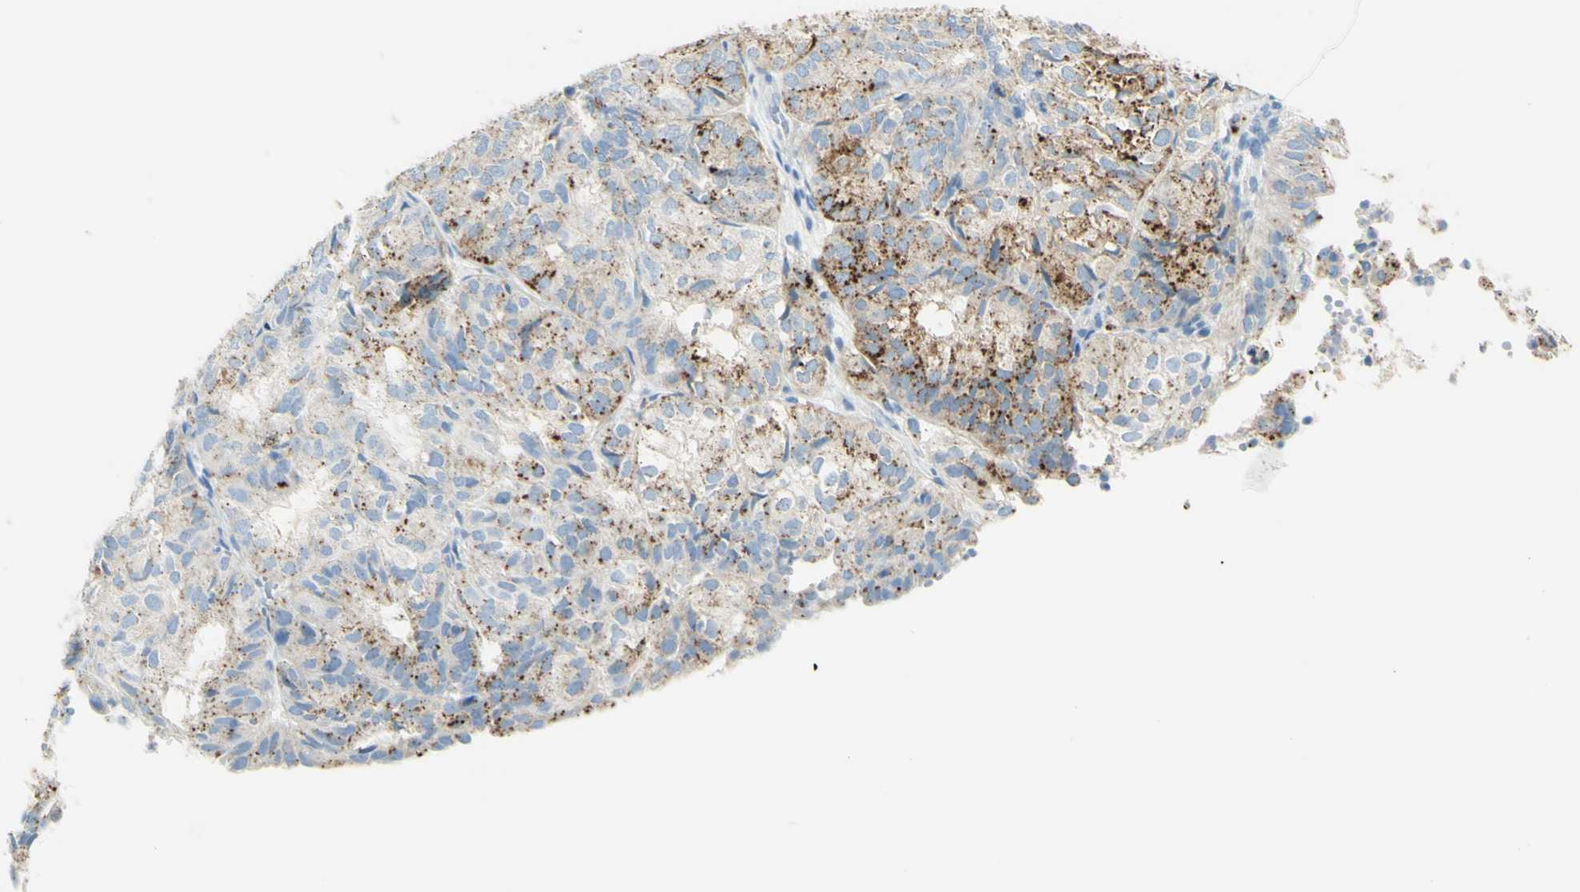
{"staining": {"intensity": "strong", "quantity": "<25%", "location": "cytoplasmic/membranous"}, "tissue": "endometrial cancer", "cell_type": "Tumor cells", "image_type": "cancer", "snomed": [{"axis": "morphology", "description": "Adenocarcinoma, NOS"}, {"axis": "topography", "description": "Uterus"}], "caption": "Immunohistochemistry (IHC) (DAB) staining of adenocarcinoma (endometrial) demonstrates strong cytoplasmic/membranous protein expression in about <25% of tumor cells. The staining is performed using DAB (3,3'-diaminobenzidine) brown chromogen to label protein expression. The nuclei are counter-stained blue using hematoxylin.", "gene": "TSPAN1", "patient": {"sex": "female", "age": 60}}